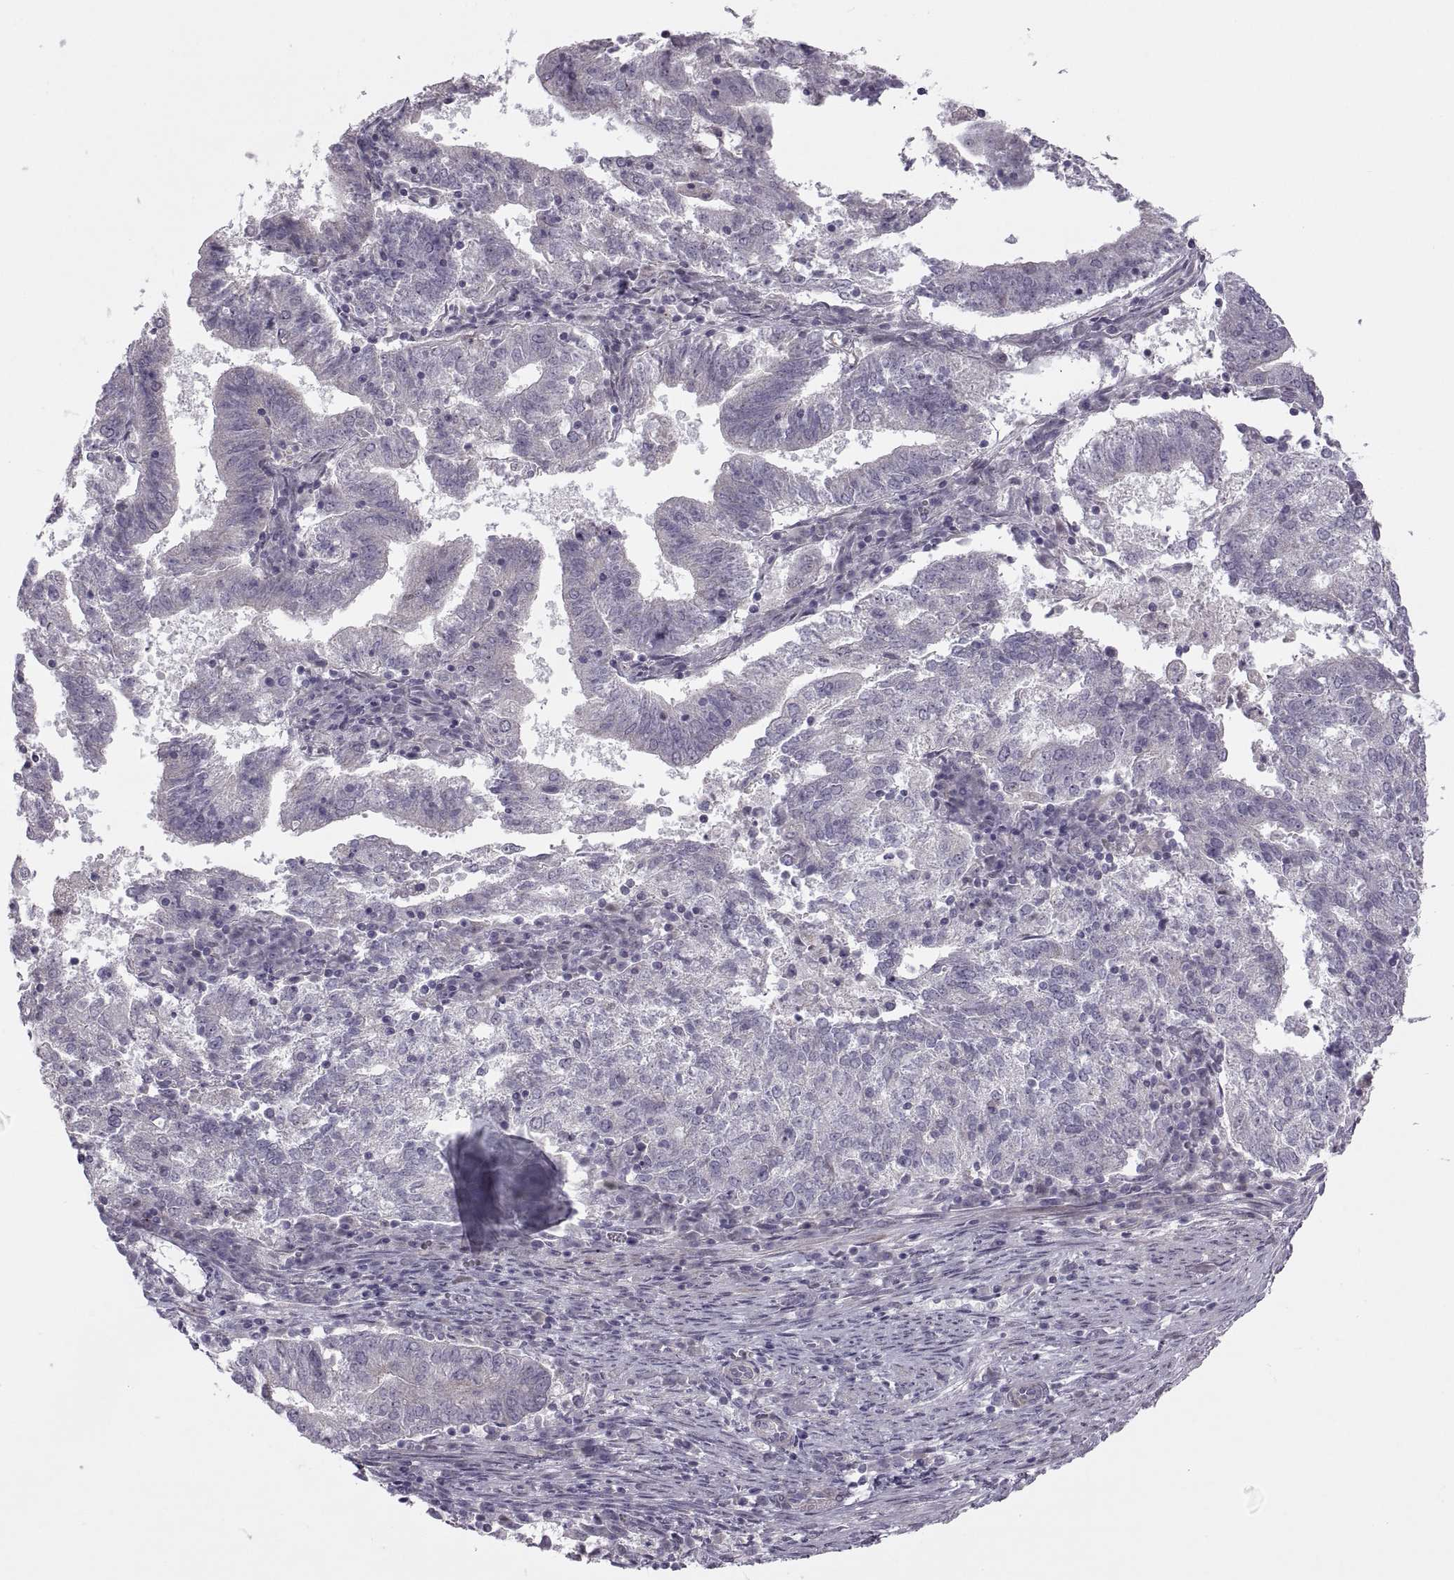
{"staining": {"intensity": "negative", "quantity": "none", "location": "none"}, "tissue": "endometrial cancer", "cell_type": "Tumor cells", "image_type": "cancer", "snomed": [{"axis": "morphology", "description": "Adenocarcinoma, NOS"}, {"axis": "topography", "description": "Endometrium"}], "caption": "Tumor cells show no significant staining in adenocarcinoma (endometrial).", "gene": "RIPK4", "patient": {"sex": "female", "age": 82}}